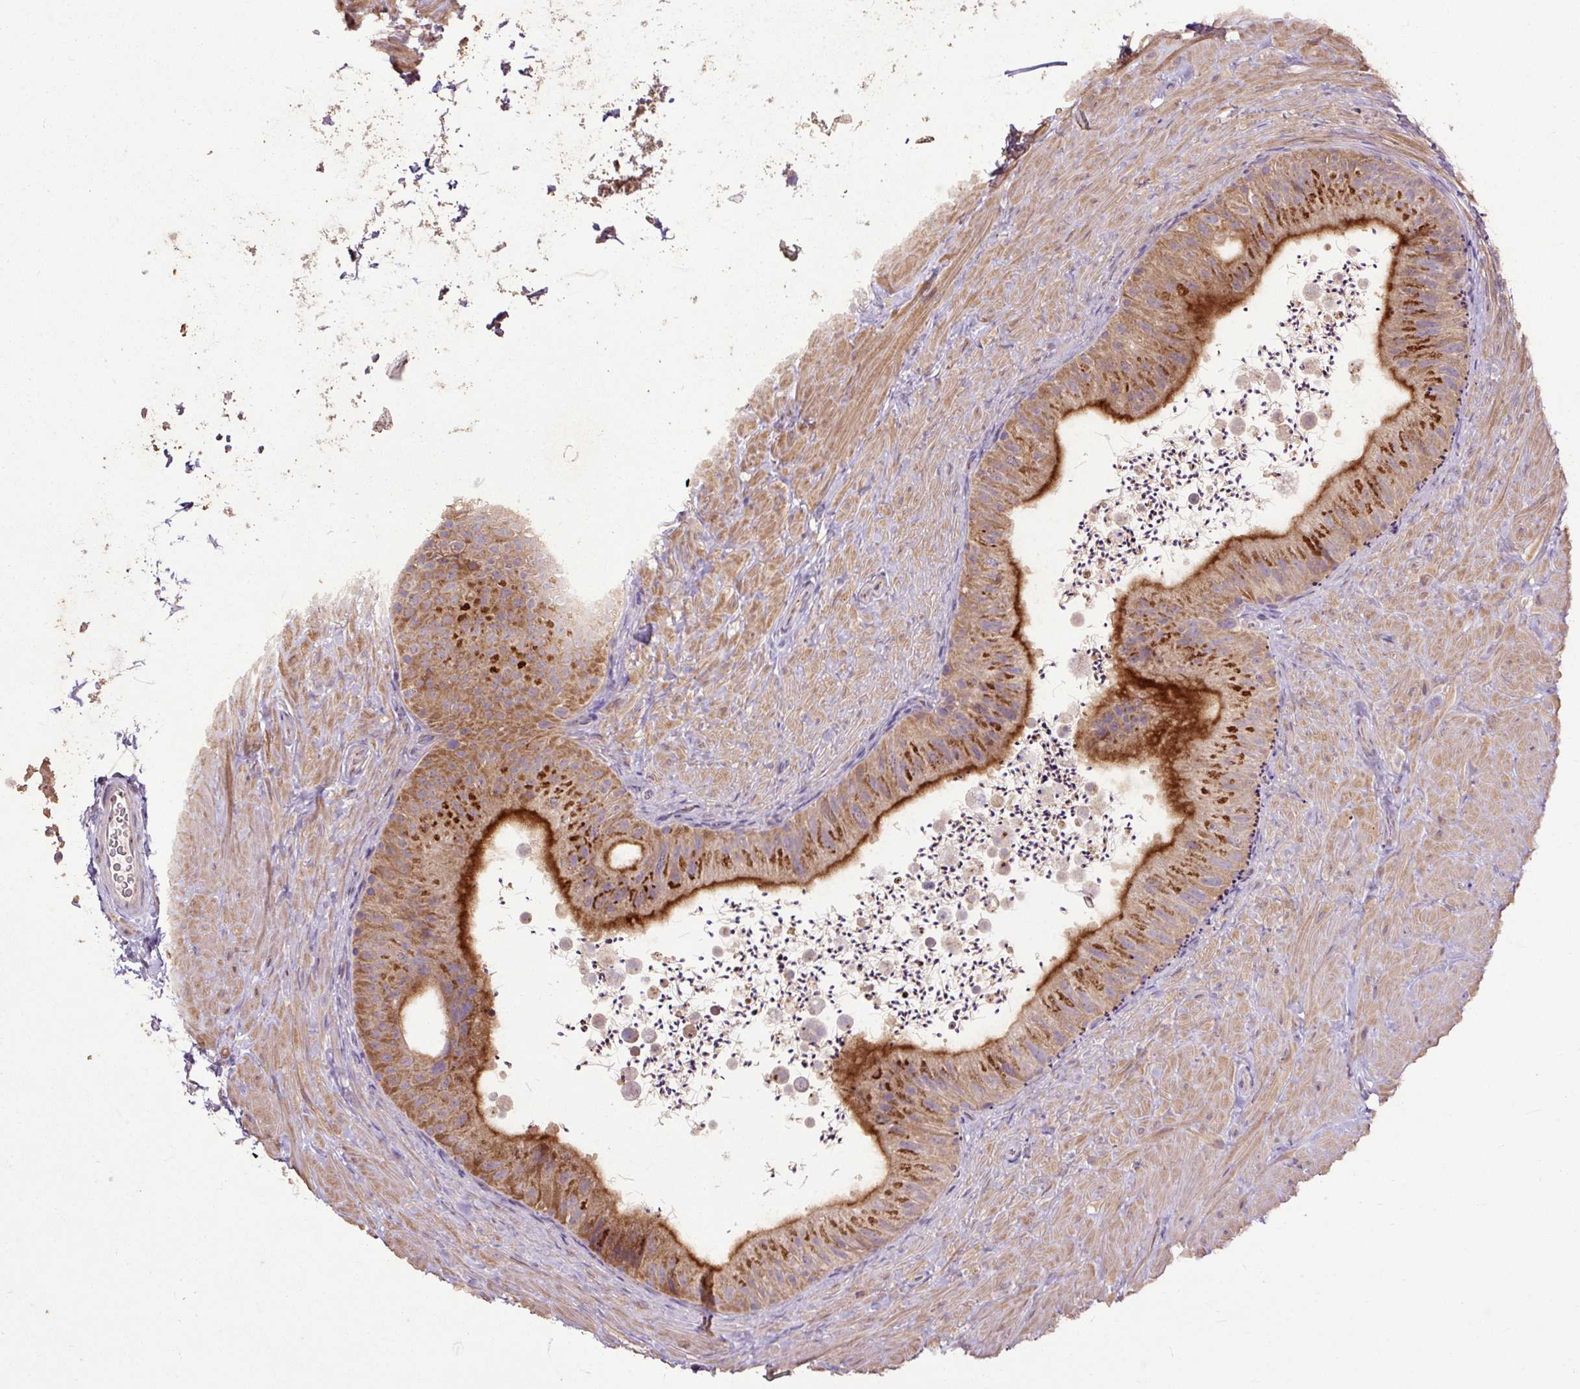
{"staining": {"intensity": "strong", "quantity": "25%-75%", "location": "cytoplasmic/membranous"}, "tissue": "epididymis", "cell_type": "Glandular cells", "image_type": "normal", "snomed": [{"axis": "morphology", "description": "Normal tissue, NOS"}, {"axis": "topography", "description": "Epididymis"}, {"axis": "topography", "description": "Peripheral nerve tissue"}], "caption": "Immunohistochemistry (IHC) histopathology image of benign epididymis stained for a protein (brown), which displays high levels of strong cytoplasmic/membranous positivity in about 25%-75% of glandular cells.", "gene": "ABR", "patient": {"sex": "male", "age": 32}}